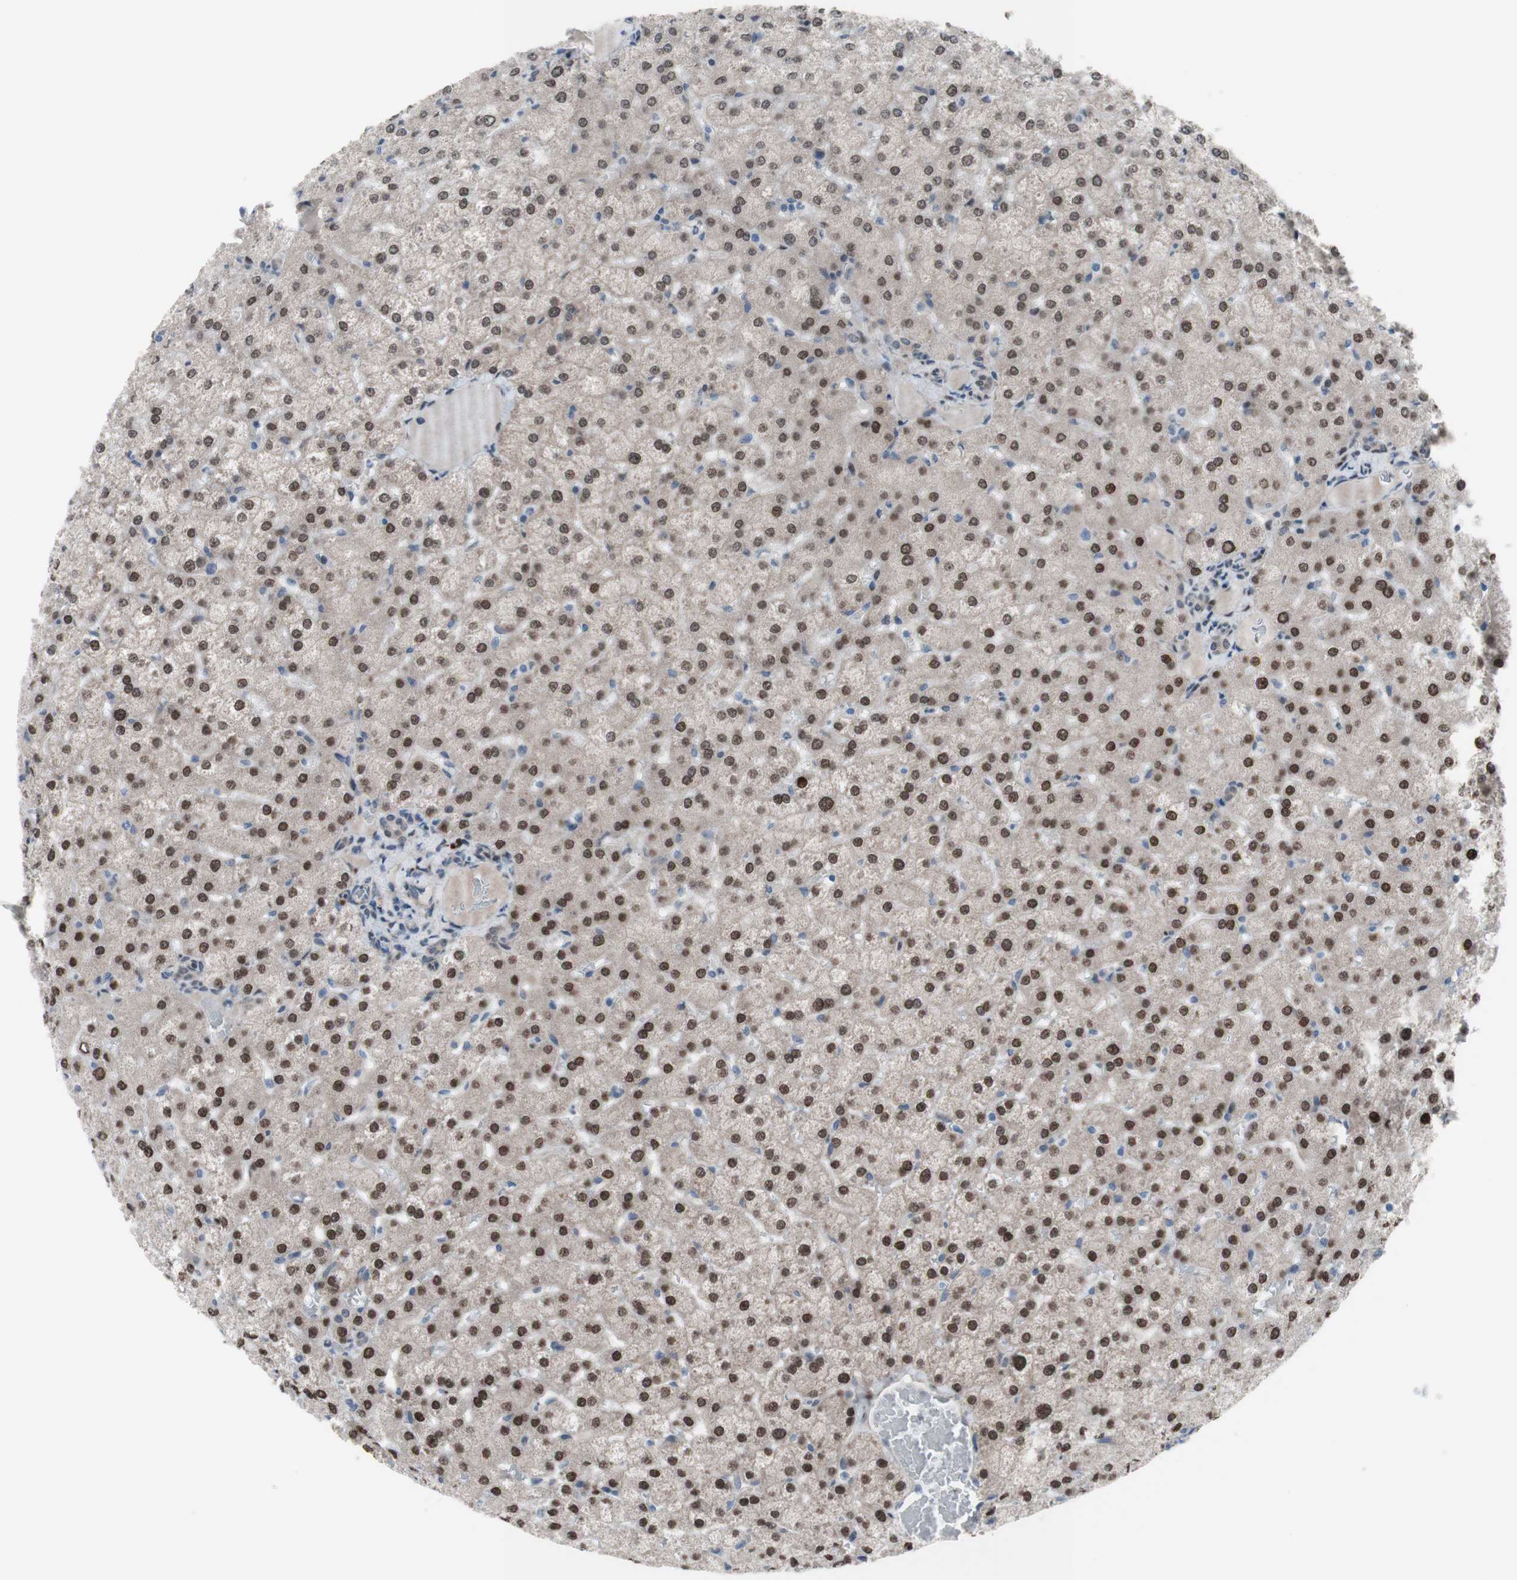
{"staining": {"intensity": "negative", "quantity": "none", "location": "none"}, "tissue": "liver", "cell_type": "Cholangiocytes", "image_type": "normal", "snomed": [{"axis": "morphology", "description": "Normal tissue, NOS"}, {"axis": "topography", "description": "Liver"}], "caption": "This is an immunohistochemistry image of benign human liver. There is no positivity in cholangiocytes.", "gene": "PHTF2", "patient": {"sex": "female", "age": 32}}